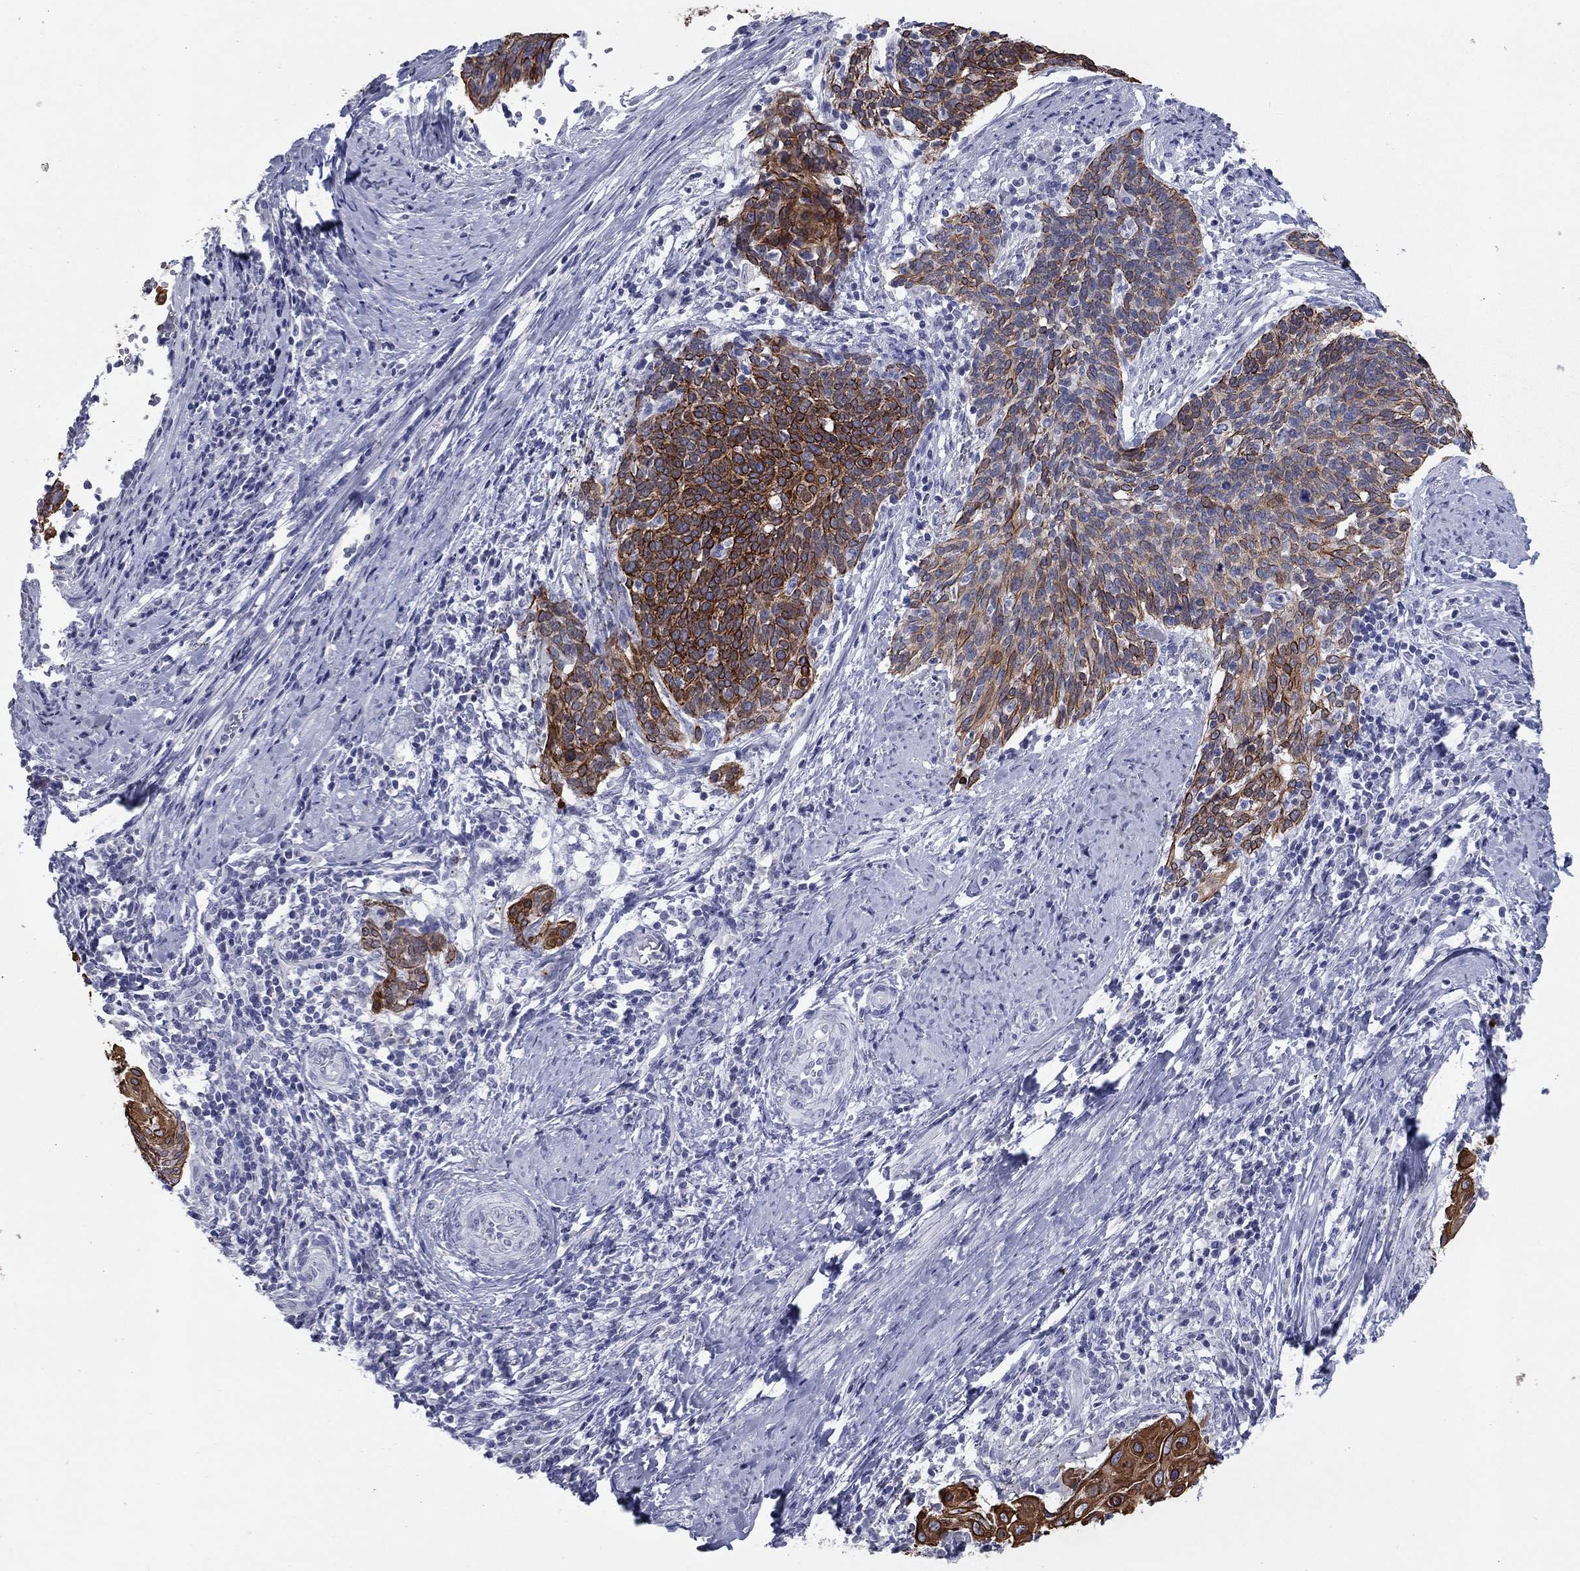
{"staining": {"intensity": "strong", "quantity": "25%-75%", "location": "cytoplasmic/membranous"}, "tissue": "cervical cancer", "cell_type": "Tumor cells", "image_type": "cancer", "snomed": [{"axis": "morphology", "description": "Squamous cell carcinoma, NOS"}, {"axis": "topography", "description": "Cervix"}], "caption": "This image shows squamous cell carcinoma (cervical) stained with IHC to label a protein in brown. The cytoplasmic/membranous of tumor cells show strong positivity for the protein. Nuclei are counter-stained blue.", "gene": "KRT75", "patient": {"sex": "female", "age": 39}}